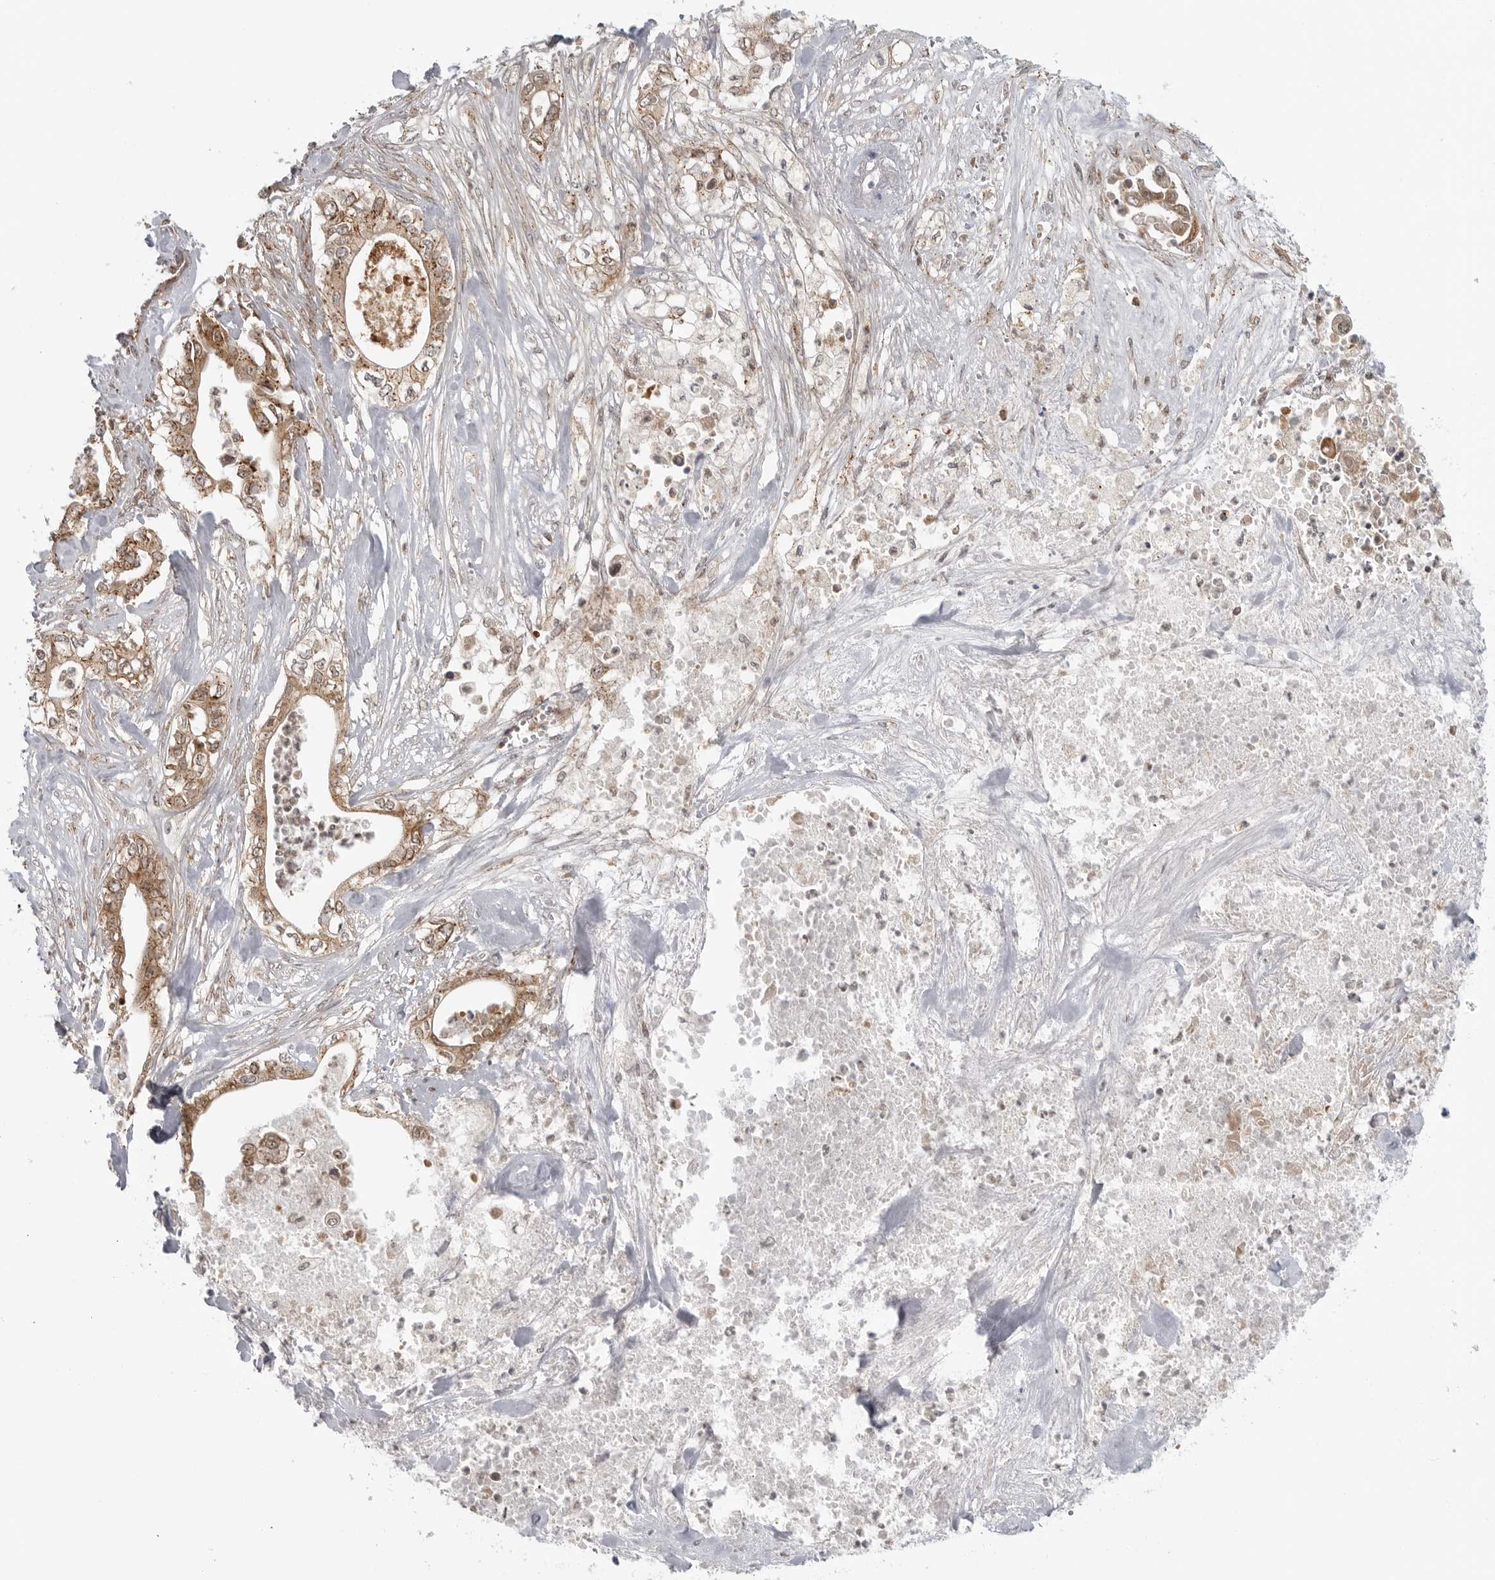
{"staining": {"intensity": "moderate", "quantity": ">75%", "location": "cytoplasmic/membranous"}, "tissue": "pancreatic cancer", "cell_type": "Tumor cells", "image_type": "cancer", "snomed": [{"axis": "morphology", "description": "Adenocarcinoma, NOS"}, {"axis": "topography", "description": "Pancreas"}], "caption": "There is medium levels of moderate cytoplasmic/membranous expression in tumor cells of pancreatic cancer (adenocarcinoma), as demonstrated by immunohistochemical staining (brown color).", "gene": "COPA", "patient": {"sex": "female", "age": 78}}